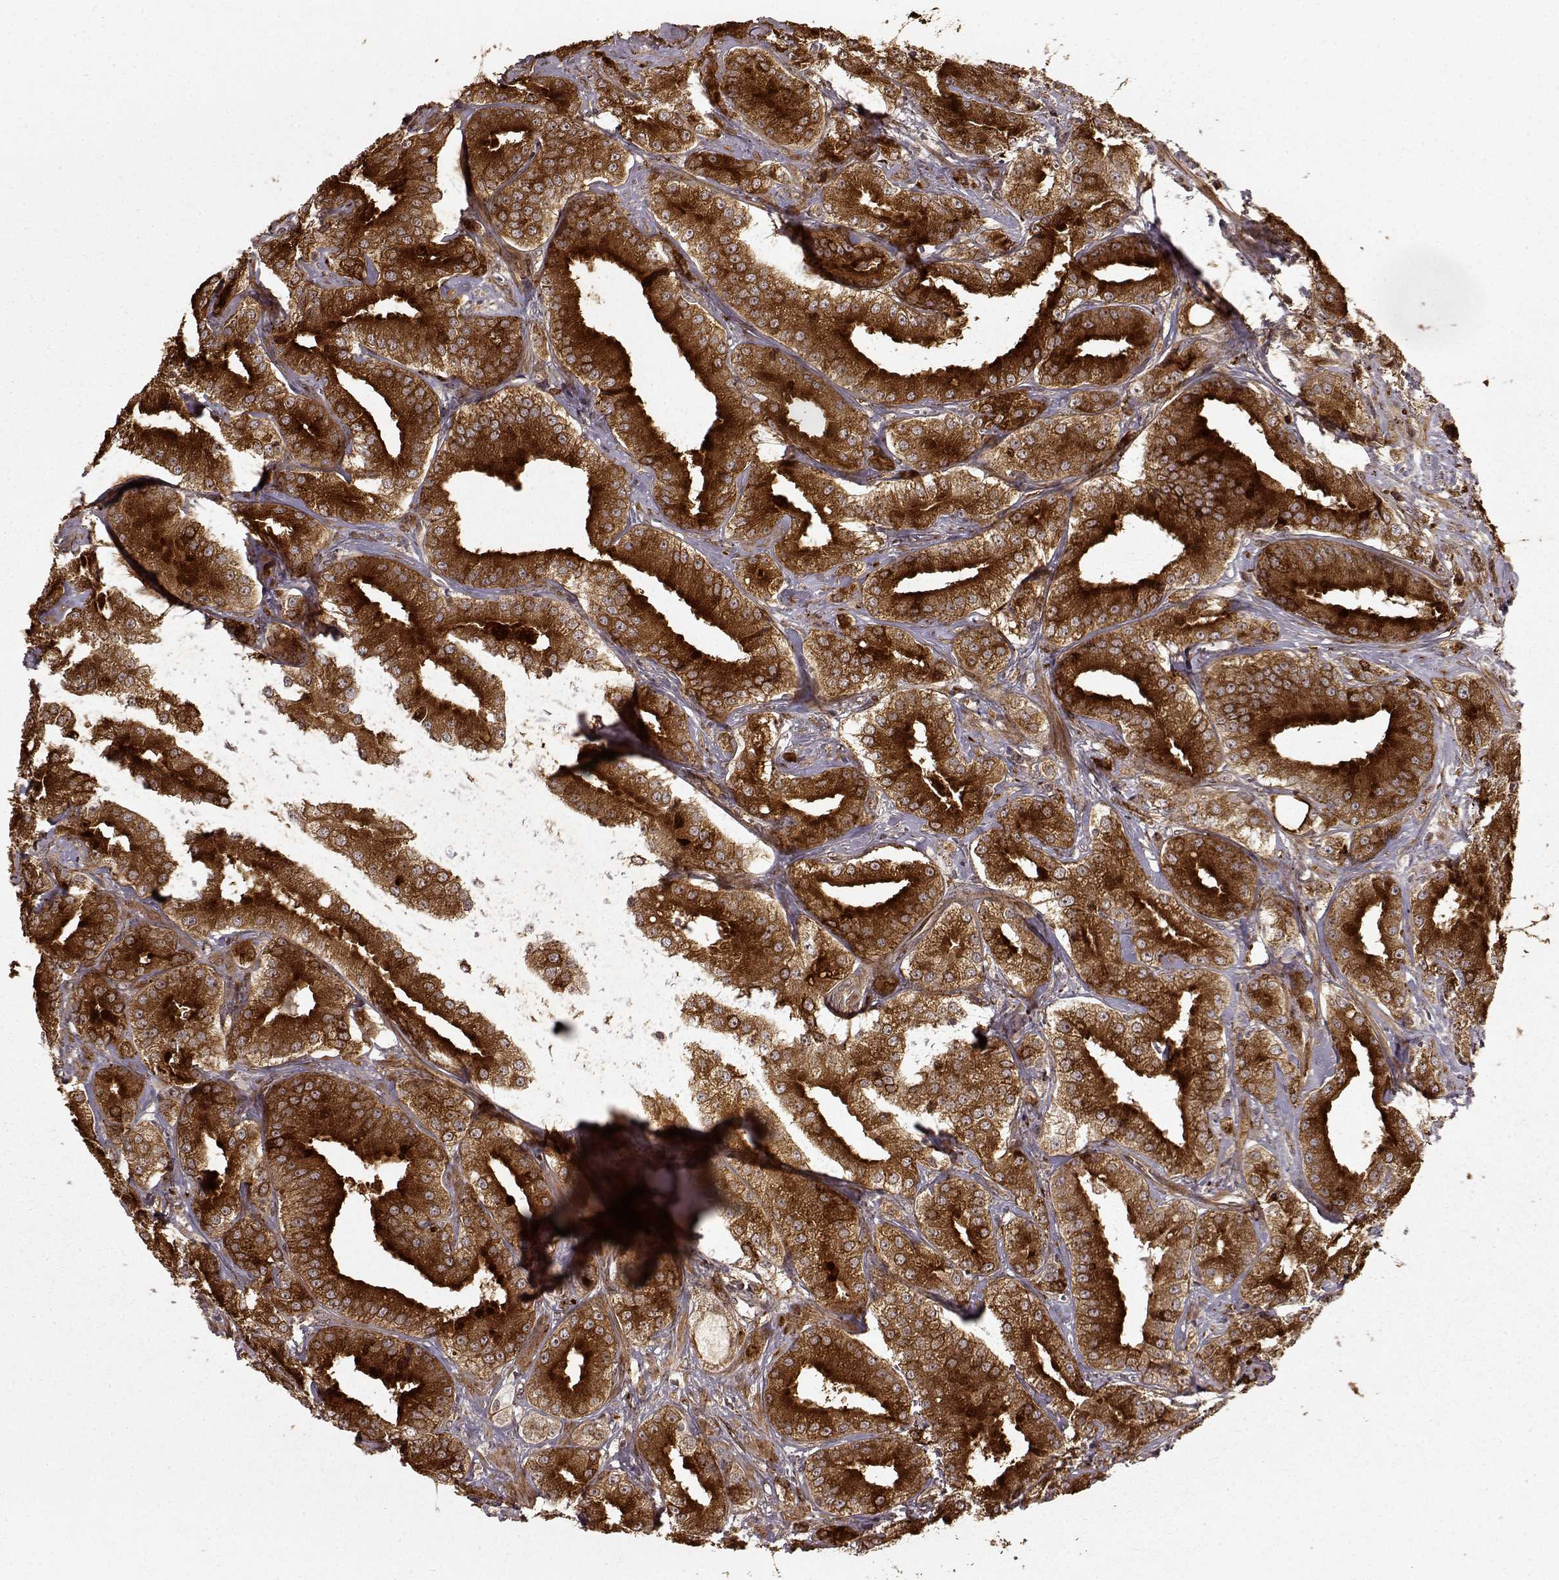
{"staining": {"intensity": "strong", "quantity": ">75%", "location": "cytoplasmic/membranous"}, "tissue": "prostate cancer", "cell_type": "Tumor cells", "image_type": "cancer", "snomed": [{"axis": "morphology", "description": "Adenocarcinoma, High grade"}, {"axis": "topography", "description": "Prostate"}], "caption": "Tumor cells show high levels of strong cytoplasmic/membranous positivity in about >75% of cells in human prostate cancer (adenocarcinoma (high-grade)).", "gene": "FSTL1", "patient": {"sex": "male", "age": 64}}